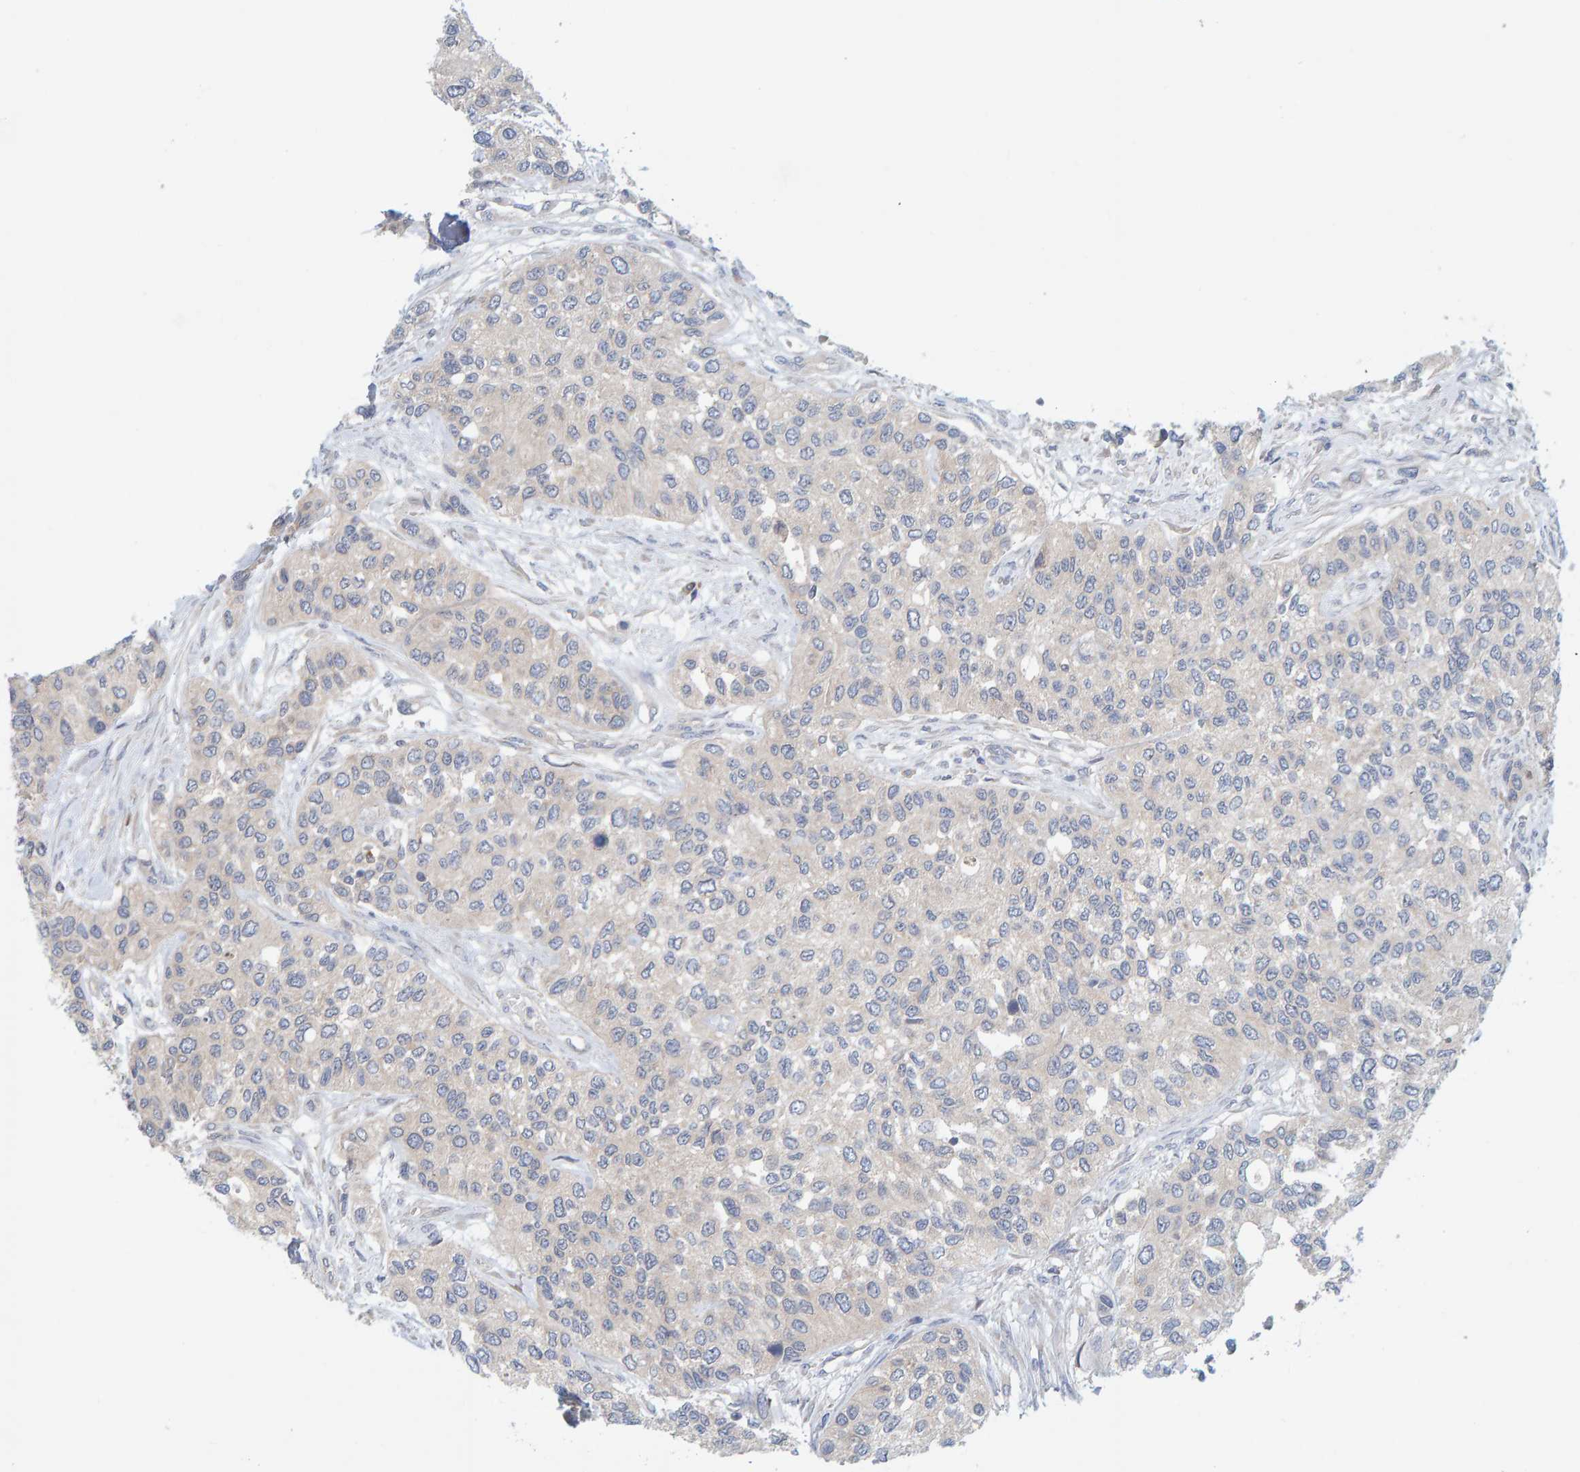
{"staining": {"intensity": "negative", "quantity": "none", "location": "none"}, "tissue": "urothelial cancer", "cell_type": "Tumor cells", "image_type": "cancer", "snomed": [{"axis": "morphology", "description": "Urothelial carcinoma, High grade"}, {"axis": "topography", "description": "Urinary bladder"}], "caption": "Immunohistochemistry (IHC) of human urothelial cancer shows no expression in tumor cells.", "gene": "TATDN1", "patient": {"sex": "female", "age": 56}}